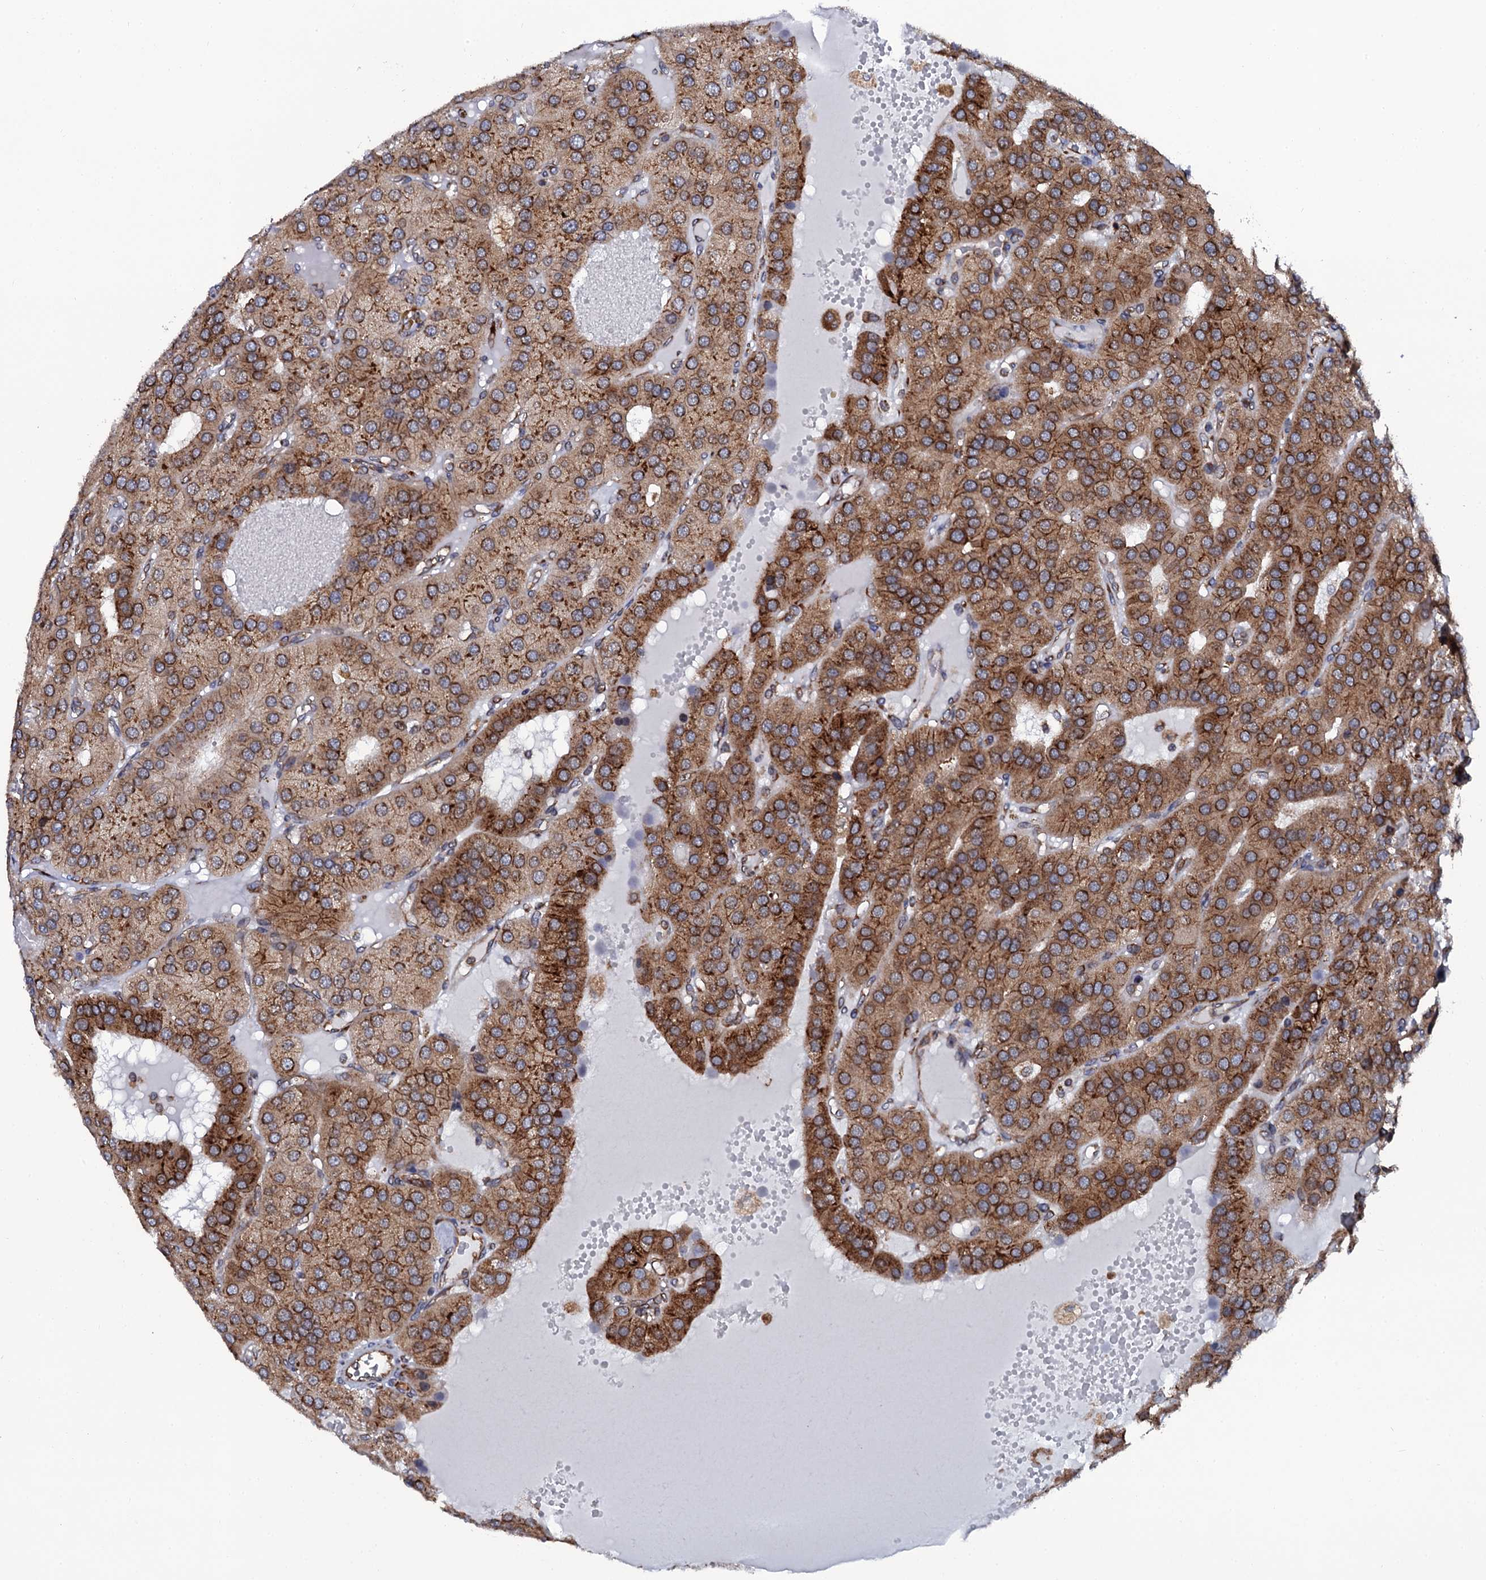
{"staining": {"intensity": "moderate", "quantity": ">75%", "location": "cytoplasmic/membranous"}, "tissue": "parathyroid gland", "cell_type": "Glandular cells", "image_type": "normal", "snomed": [{"axis": "morphology", "description": "Normal tissue, NOS"}, {"axis": "morphology", "description": "Adenoma, NOS"}, {"axis": "topography", "description": "Parathyroid gland"}], "caption": "Moderate cytoplasmic/membranous positivity is appreciated in approximately >75% of glandular cells in benign parathyroid gland.", "gene": "SPTY2D1", "patient": {"sex": "female", "age": 86}}